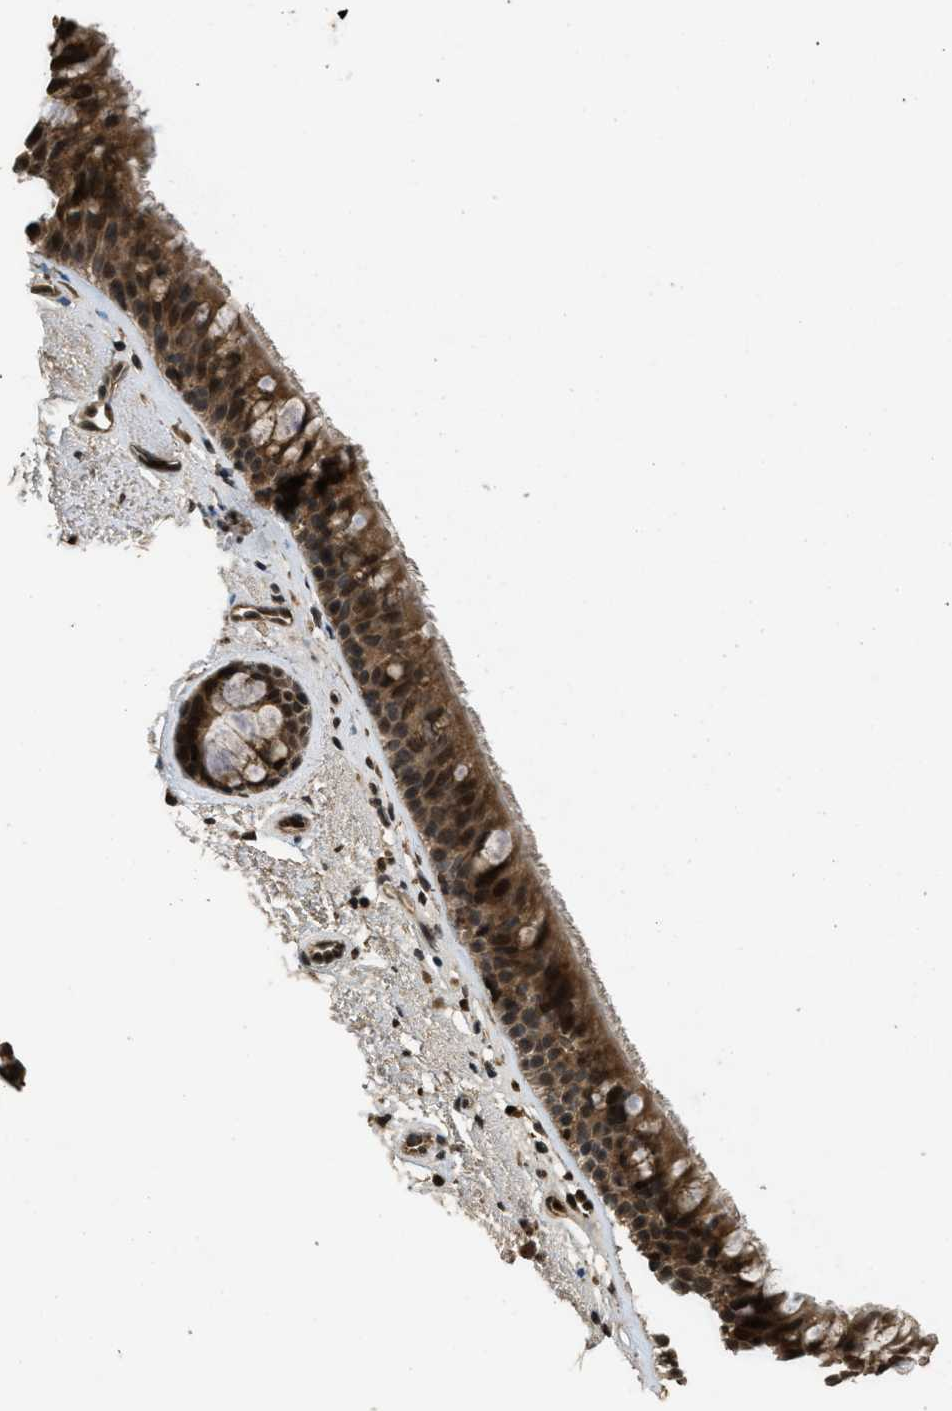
{"staining": {"intensity": "strong", "quantity": ">75%", "location": "cytoplasmic/membranous,nuclear"}, "tissue": "bronchus", "cell_type": "Respiratory epithelial cells", "image_type": "normal", "snomed": [{"axis": "morphology", "description": "Normal tissue, NOS"}, {"axis": "topography", "description": "Bronchus"}], "caption": "A high-resolution micrograph shows immunohistochemistry staining of unremarkable bronchus, which demonstrates strong cytoplasmic/membranous,nuclear positivity in approximately >75% of respiratory epithelial cells.", "gene": "ATG7", "patient": {"sex": "female", "age": 54}}